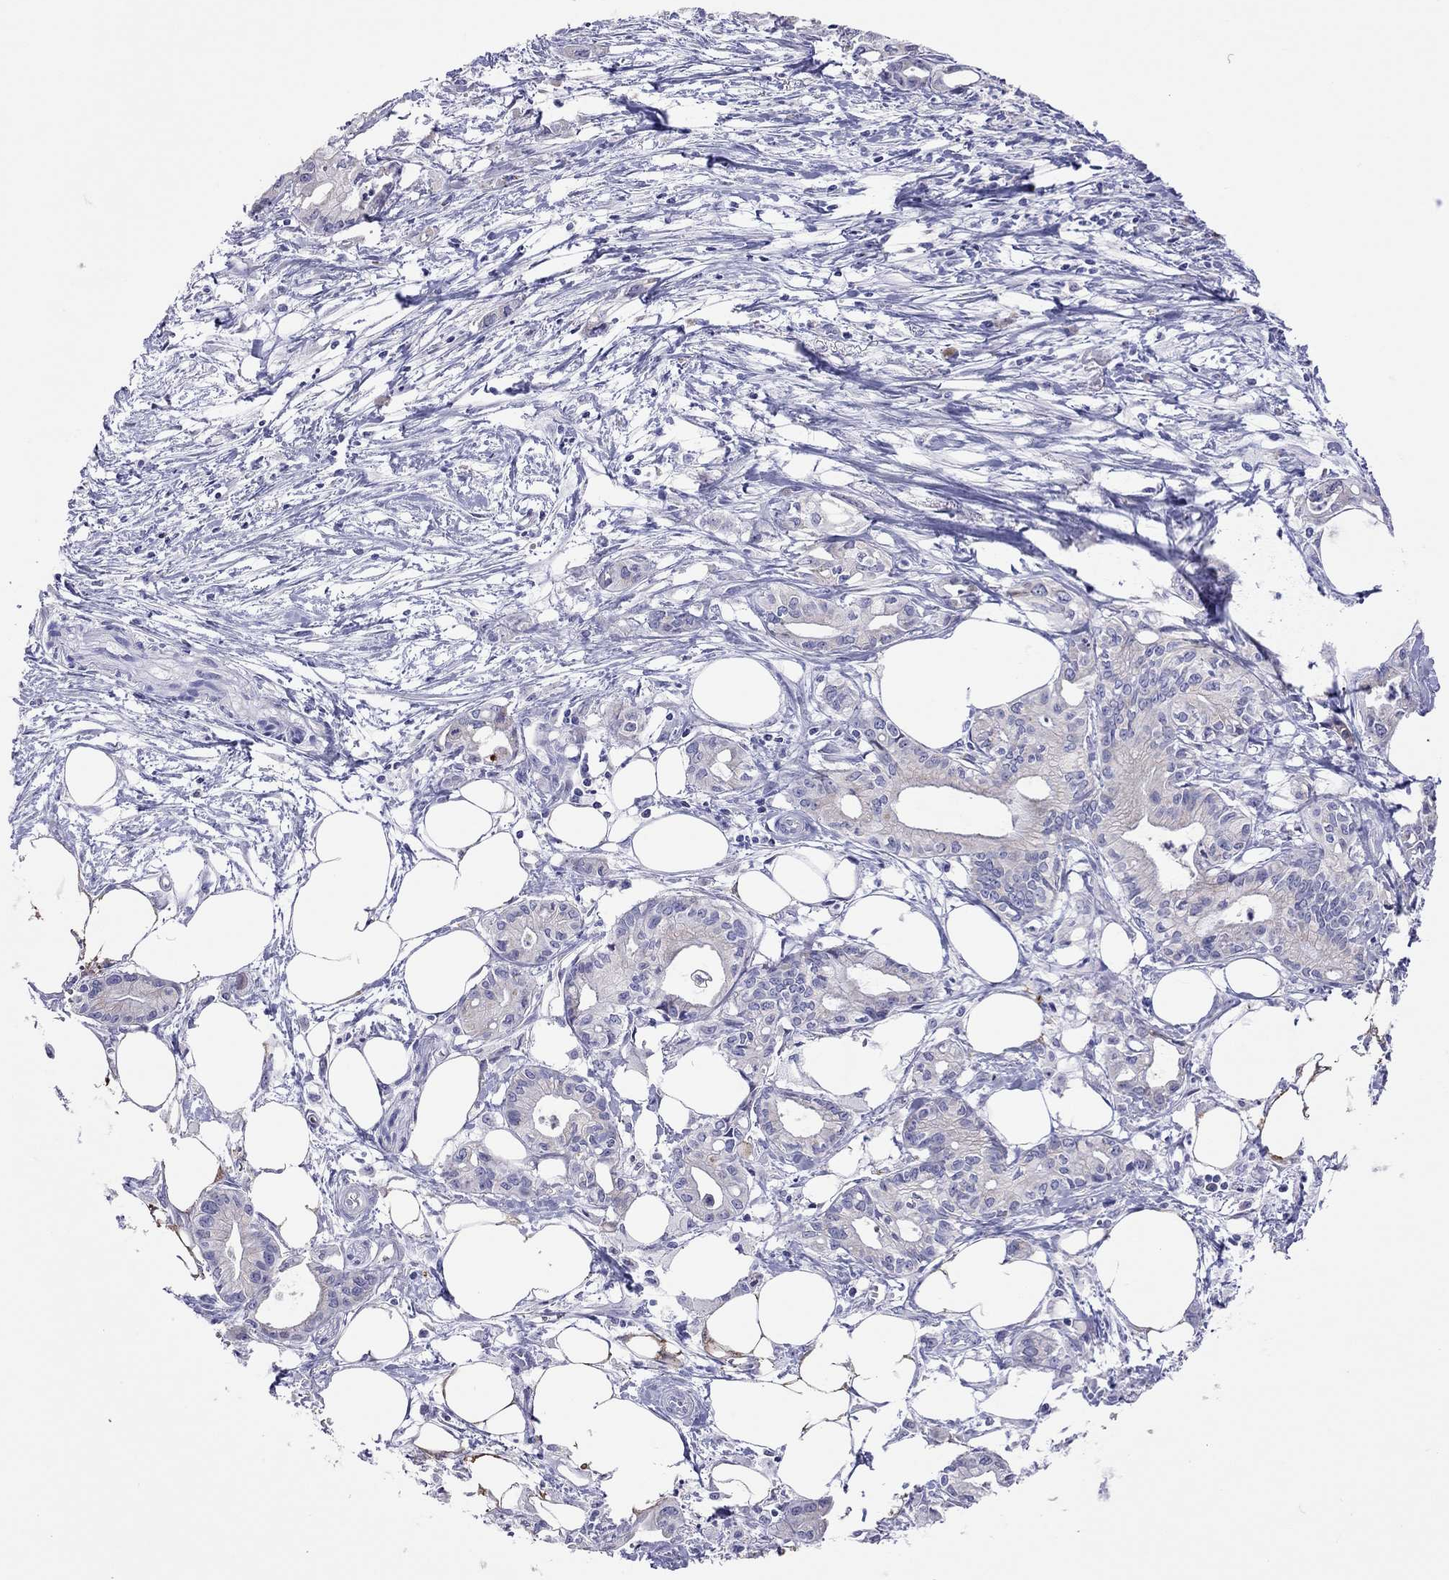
{"staining": {"intensity": "negative", "quantity": "none", "location": "none"}, "tissue": "pancreatic cancer", "cell_type": "Tumor cells", "image_type": "cancer", "snomed": [{"axis": "morphology", "description": "Adenocarcinoma, NOS"}, {"axis": "topography", "description": "Pancreas"}], "caption": "Adenocarcinoma (pancreatic) stained for a protein using immunohistochemistry (IHC) exhibits no positivity tumor cells.", "gene": "COL9A1", "patient": {"sex": "male", "age": 71}}